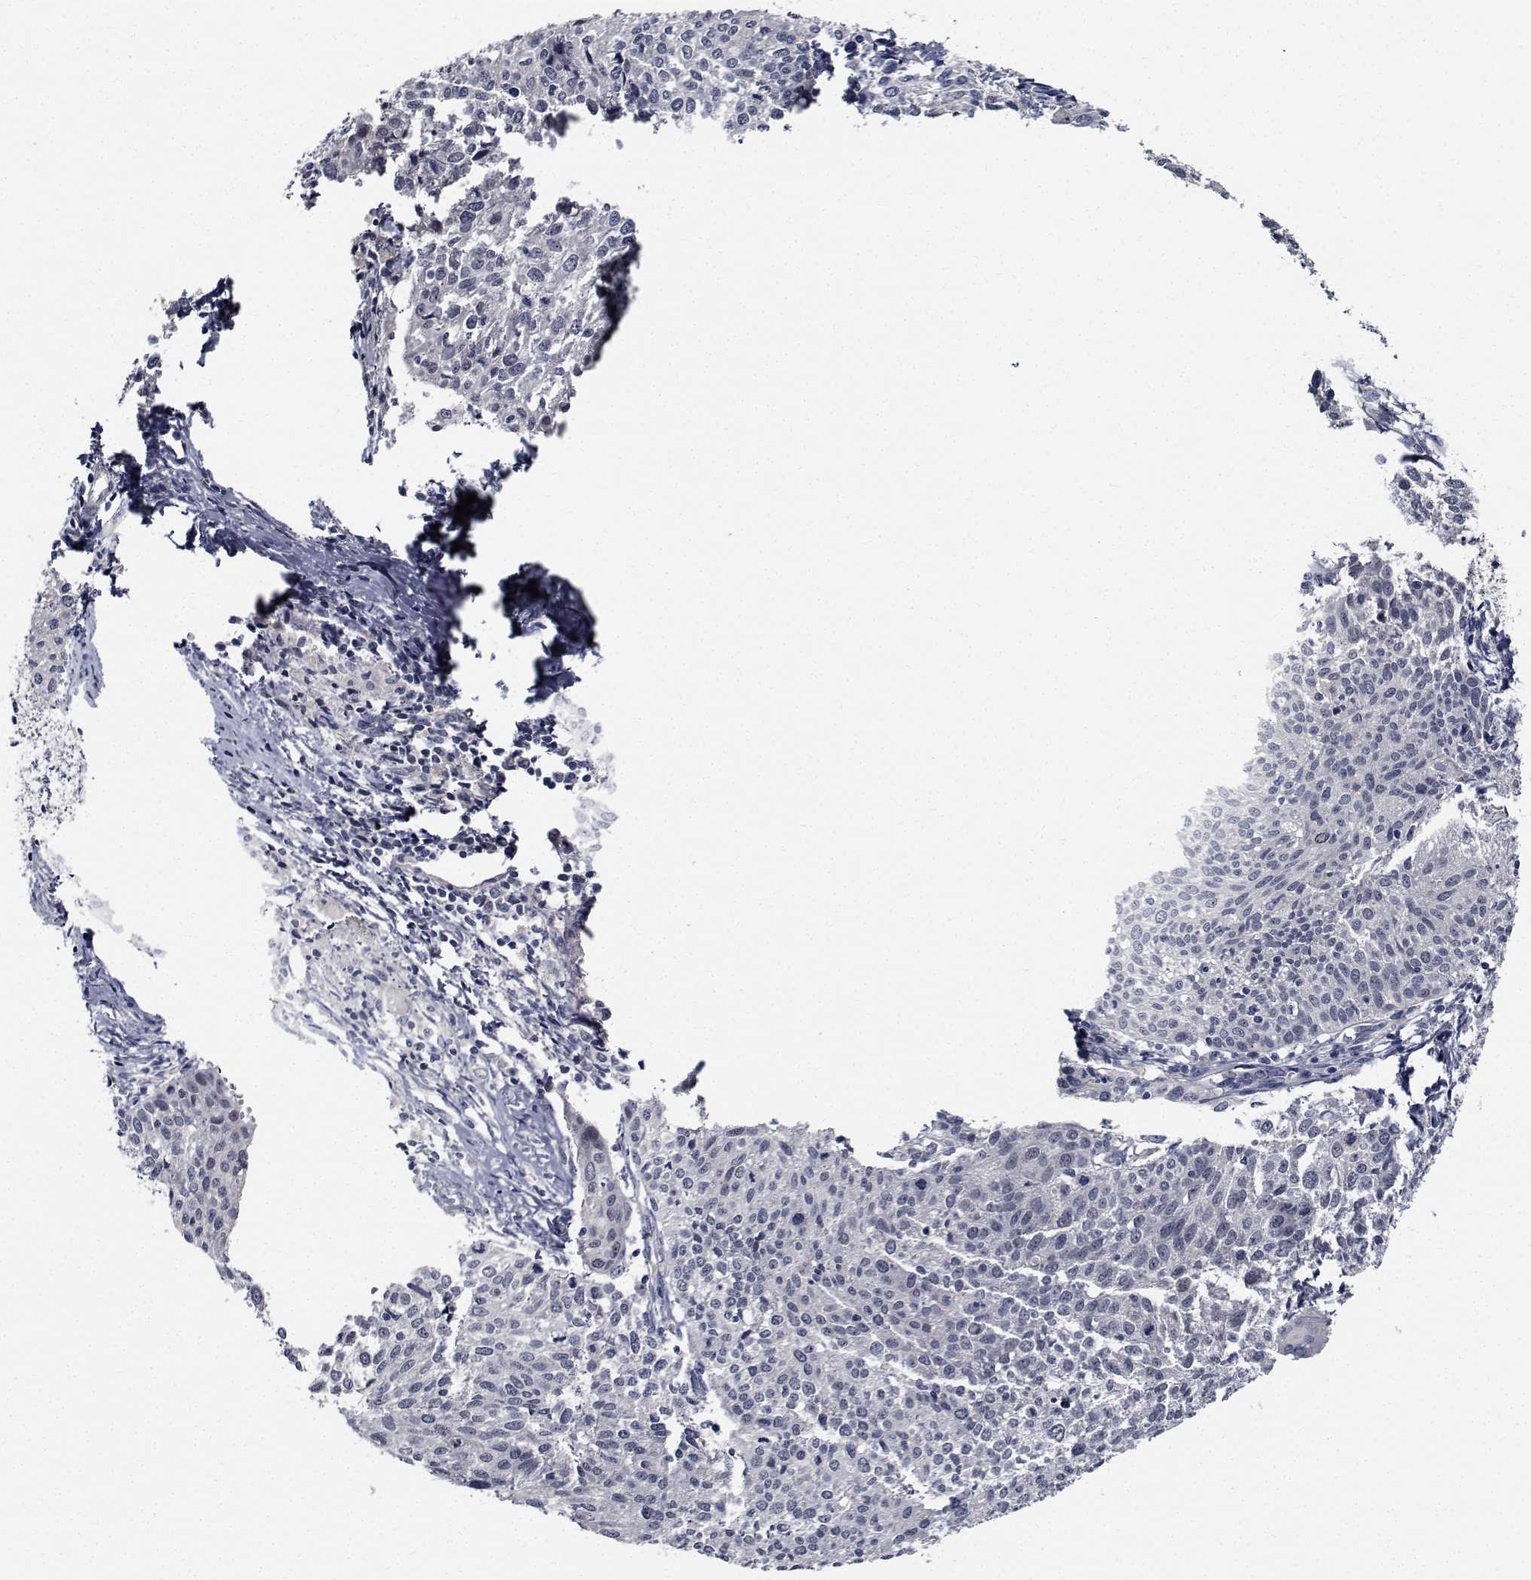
{"staining": {"intensity": "negative", "quantity": "none", "location": "none"}, "tissue": "cervical cancer", "cell_type": "Tumor cells", "image_type": "cancer", "snomed": [{"axis": "morphology", "description": "Squamous cell carcinoma, NOS"}, {"axis": "topography", "description": "Cervix"}], "caption": "There is no significant expression in tumor cells of squamous cell carcinoma (cervical).", "gene": "NVL", "patient": {"sex": "female", "age": 38}}